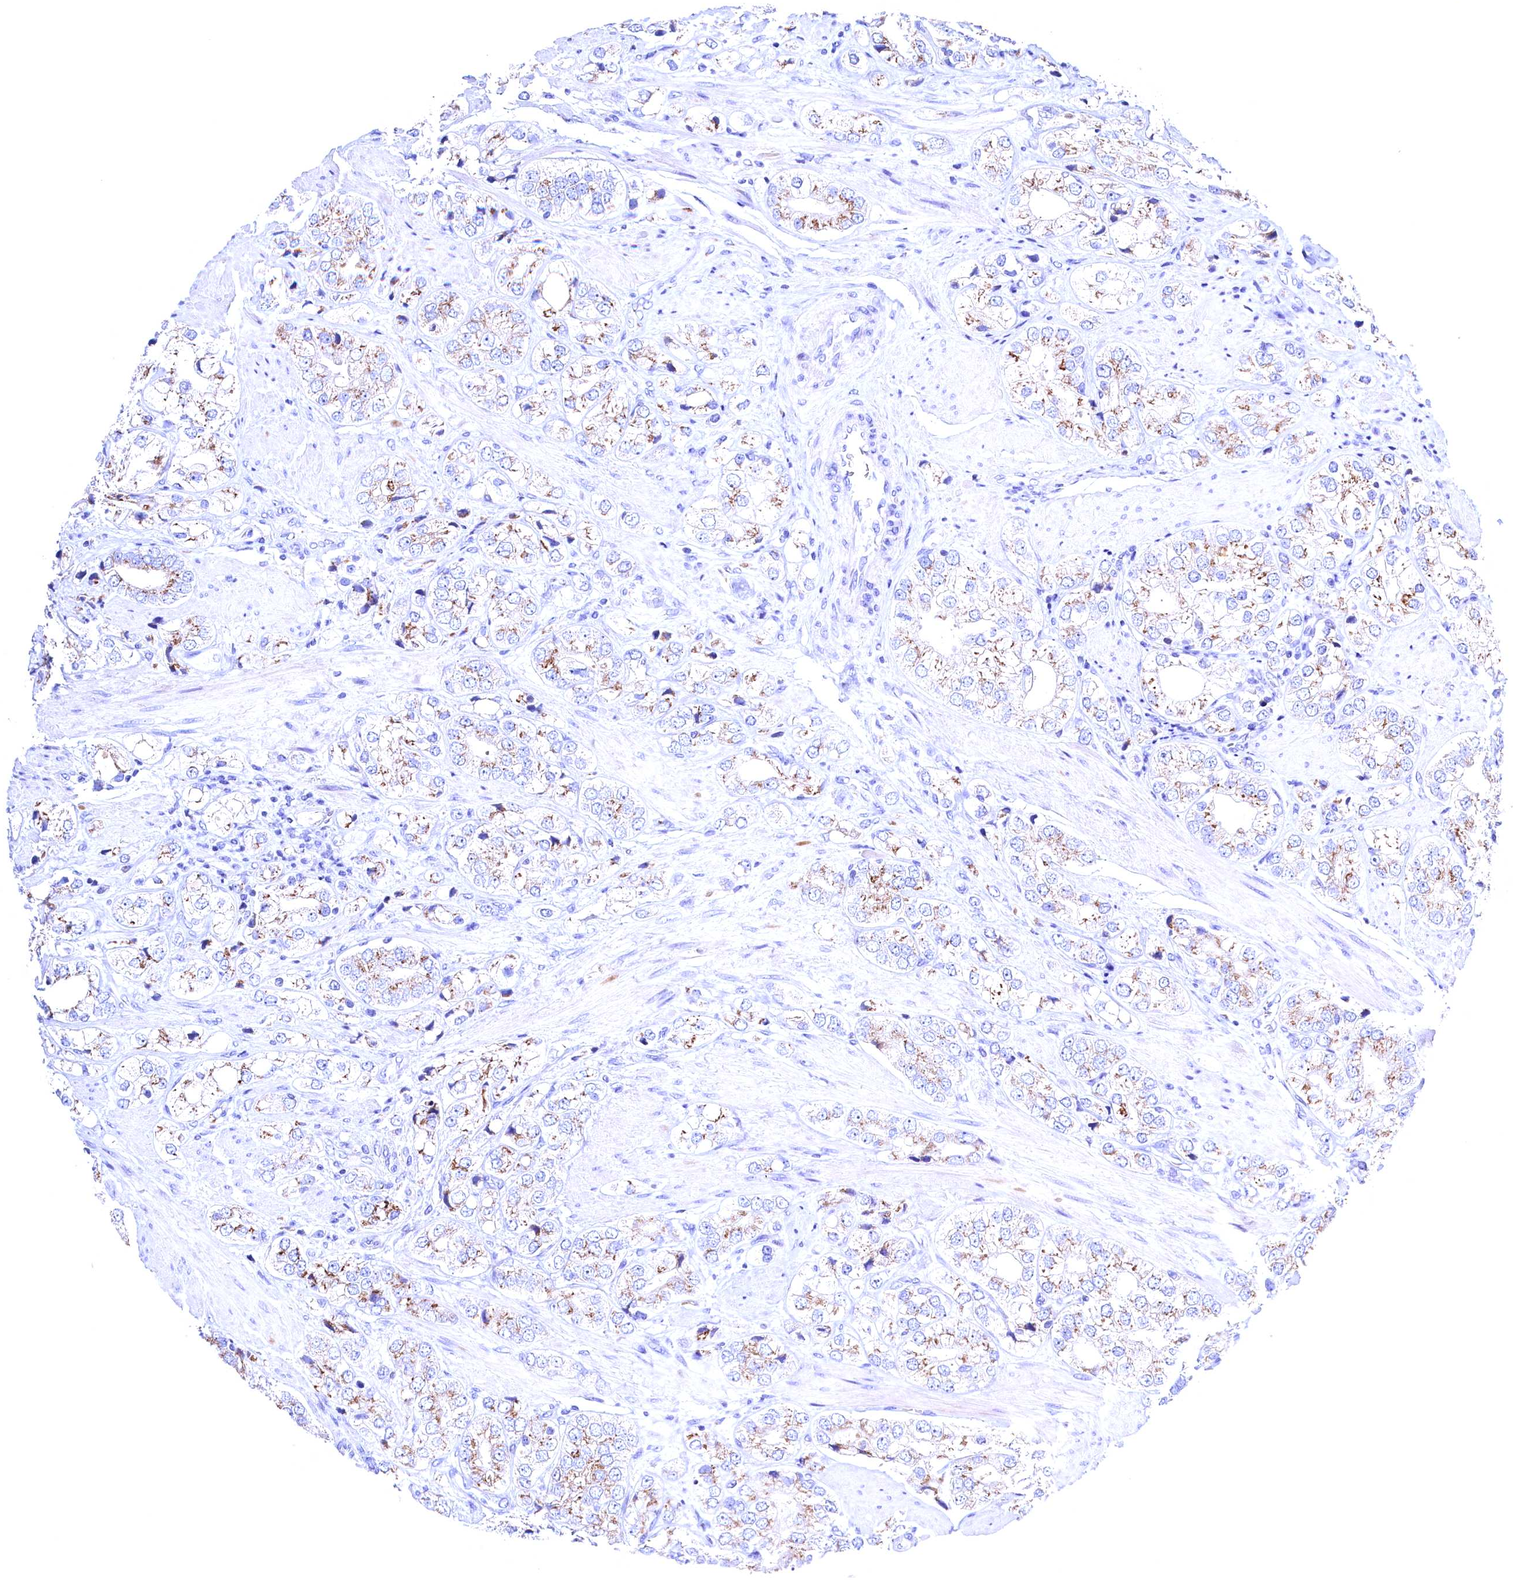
{"staining": {"intensity": "moderate", "quantity": "<25%", "location": "cytoplasmic/membranous"}, "tissue": "prostate cancer", "cell_type": "Tumor cells", "image_type": "cancer", "snomed": [{"axis": "morphology", "description": "Adenocarcinoma, High grade"}, {"axis": "topography", "description": "Prostate"}], "caption": "High-magnification brightfield microscopy of prostate cancer stained with DAB (brown) and counterstained with hematoxylin (blue). tumor cells exhibit moderate cytoplasmic/membranous positivity is identified in about<25% of cells.", "gene": "GPR108", "patient": {"sex": "male", "age": 50}}